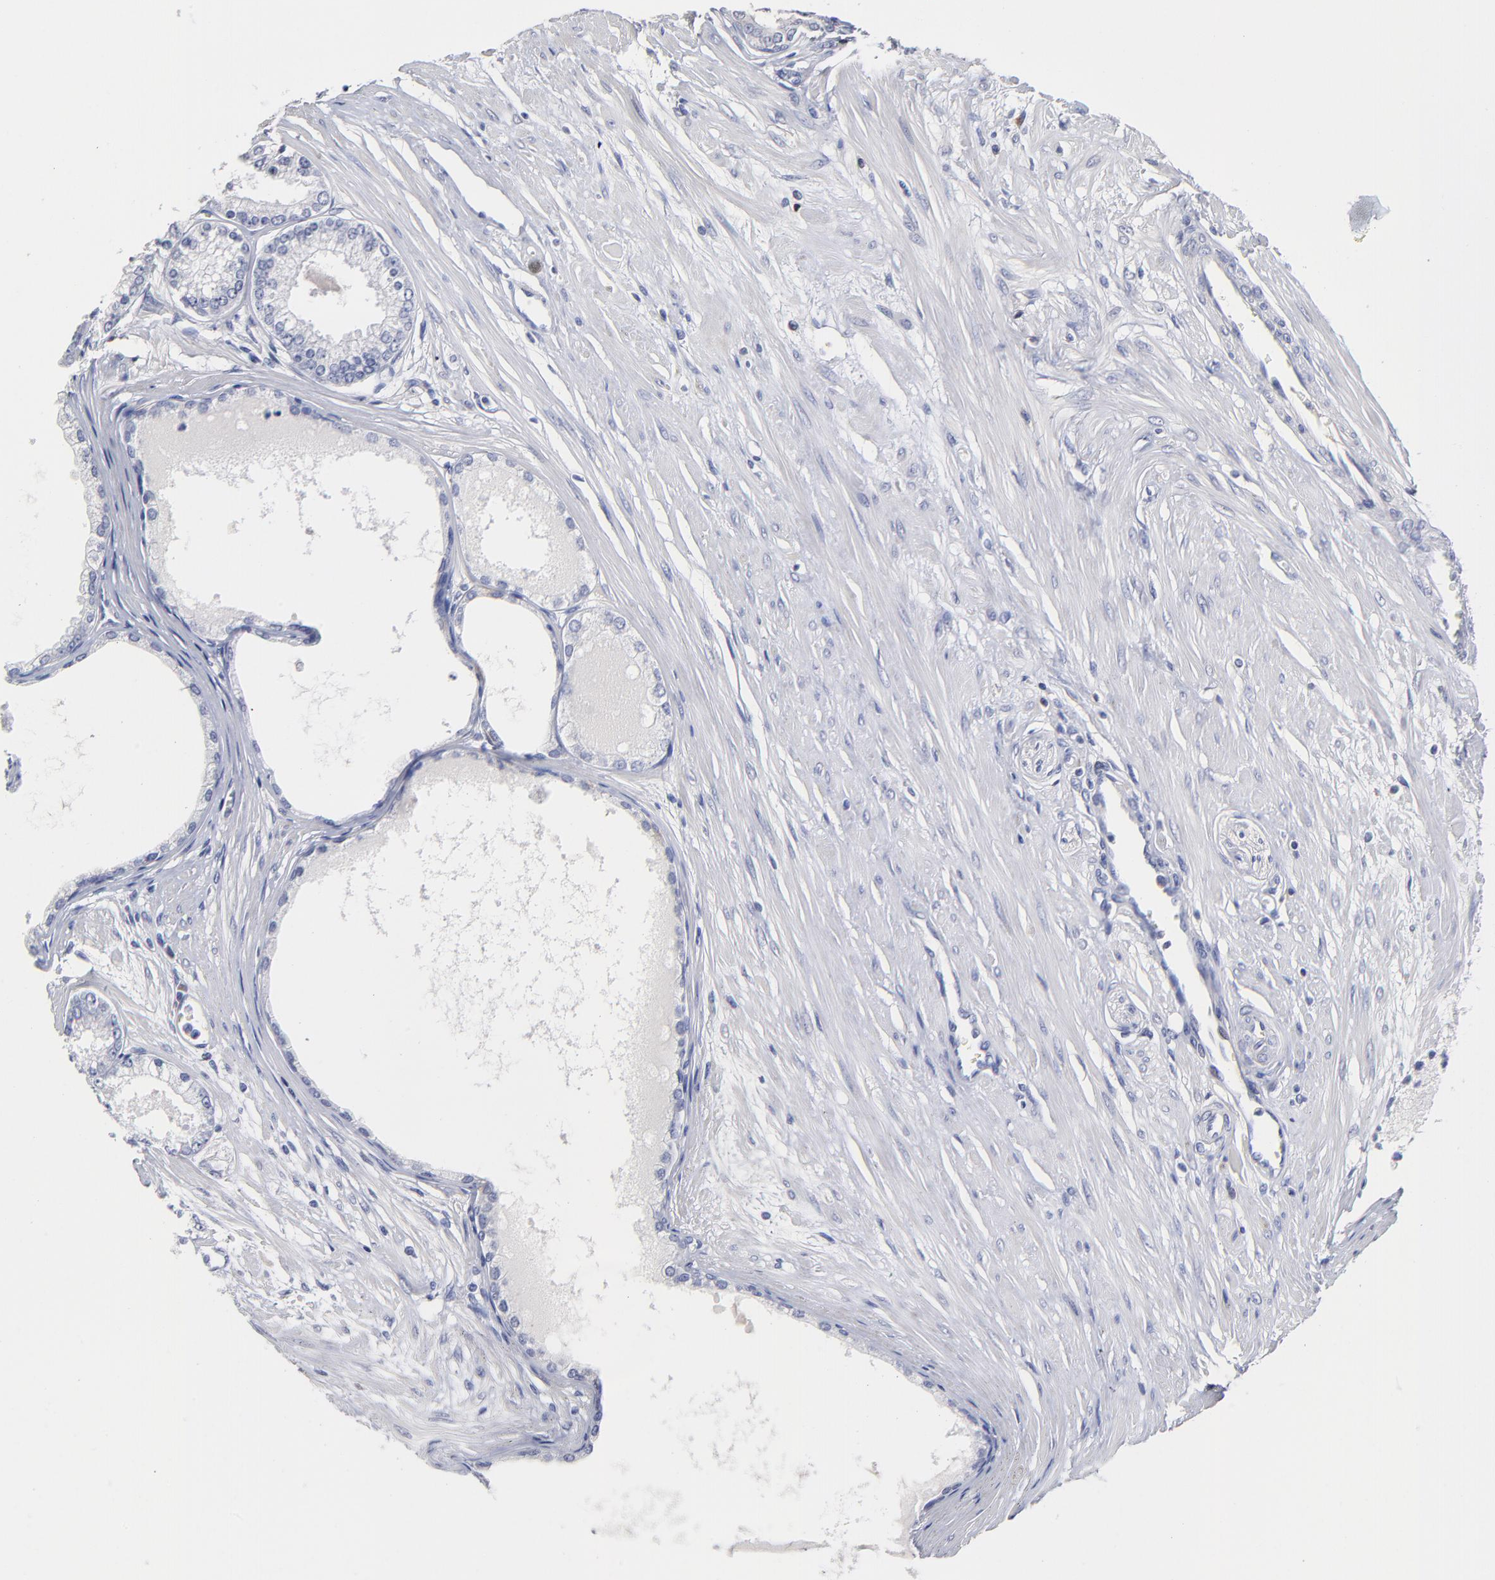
{"staining": {"intensity": "negative", "quantity": "none", "location": "none"}, "tissue": "prostate cancer", "cell_type": "Tumor cells", "image_type": "cancer", "snomed": [{"axis": "morphology", "description": "Adenocarcinoma, Medium grade"}, {"axis": "topography", "description": "Prostate"}], "caption": "Human prostate cancer (adenocarcinoma (medium-grade)) stained for a protein using immunohistochemistry (IHC) exhibits no expression in tumor cells.", "gene": "TRAT1", "patient": {"sex": "male", "age": 72}}